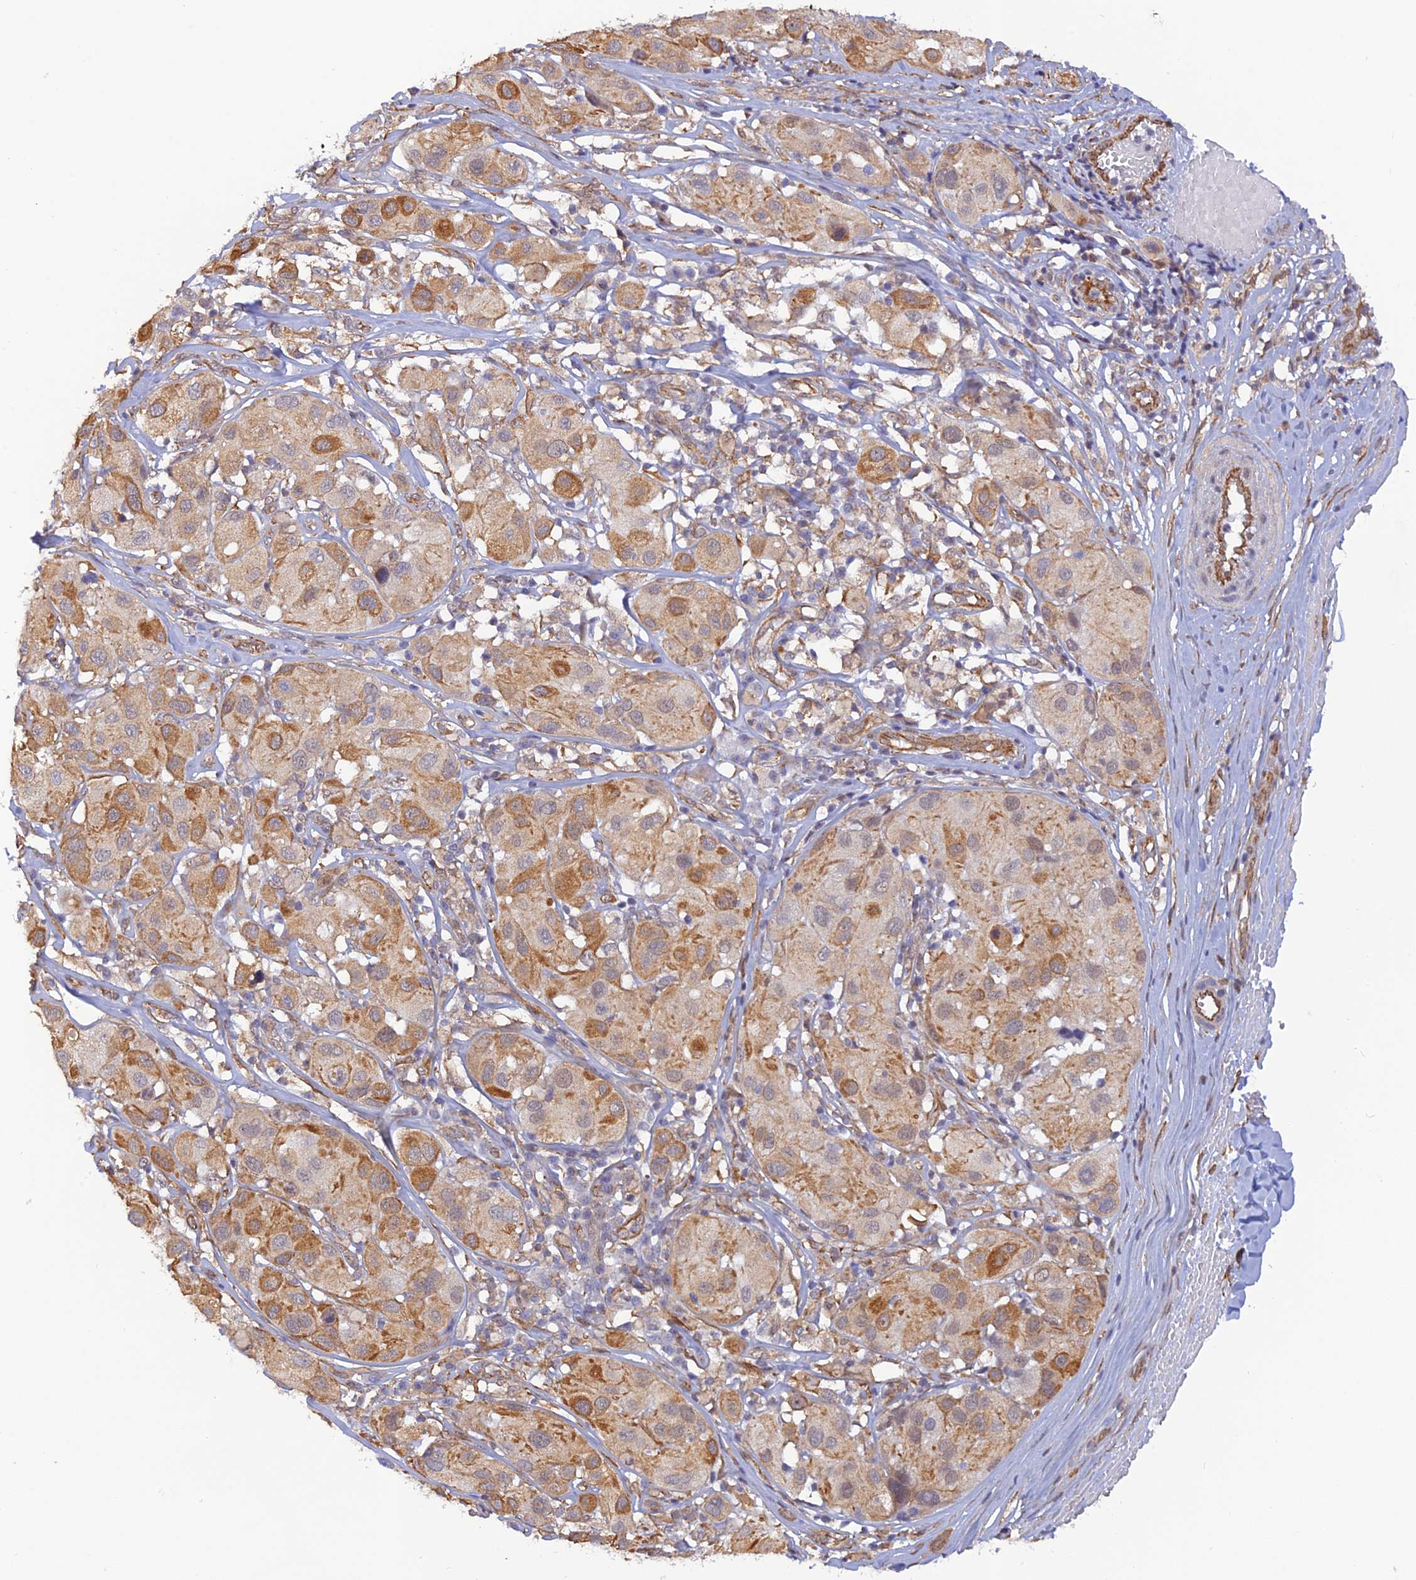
{"staining": {"intensity": "moderate", "quantity": ">75%", "location": "cytoplasmic/membranous"}, "tissue": "melanoma", "cell_type": "Tumor cells", "image_type": "cancer", "snomed": [{"axis": "morphology", "description": "Malignant melanoma, Metastatic site"}, {"axis": "topography", "description": "Skin"}], "caption": "Immunohistochemical staining of melanoma exhibits medium levels of moderate cytoplasmic/membranous expression in about >75% of tumor cells.", "gene": "PAGR1", "patient": {"sex": "male", "age": 41}}